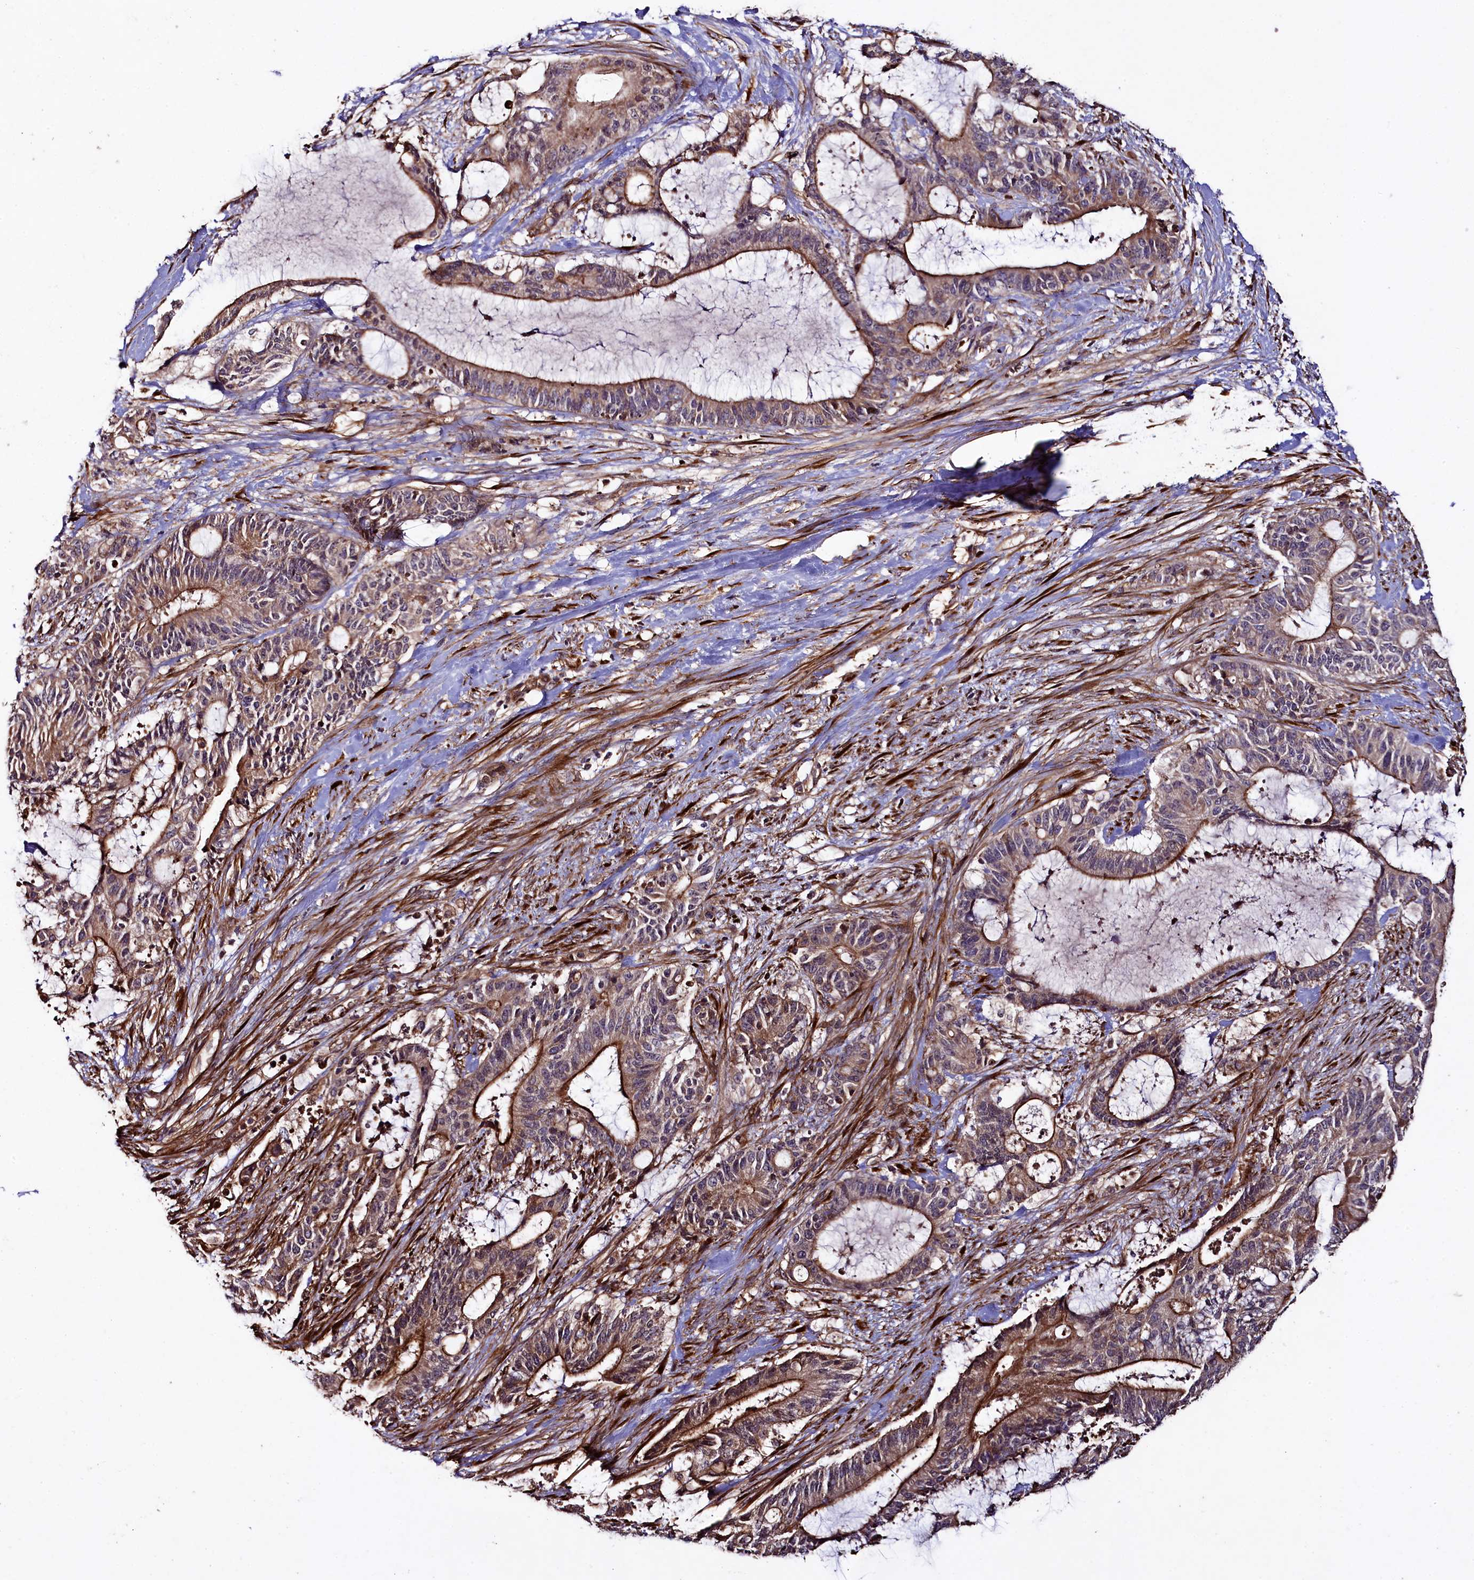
{"staining": {"intensity": "moderate", "quantity": ">75%", "location": "cytoplasmic/membranous"}, "tissue": "liver cancer", "cell_type": "Tumor cells", "image_type": "cancer", "snomed": [{"axis": "morphology", "description": "Normal tissue, NOS"}, {"axis": "morphology", "description": "Cholangiocarcinoma"}, {"axis": "topography", "description": "Liver"}, {"axis": "topography", "description": "Peripheral nerve tissue"}], "caption": "Moderate cytoplasmic/membranous staining is appreciated in approximately >75% of tumor cells in liver cholangiocarcinoma.", "gene": "CCDC102A", "patient": {"sex": "female", "age": 73}}